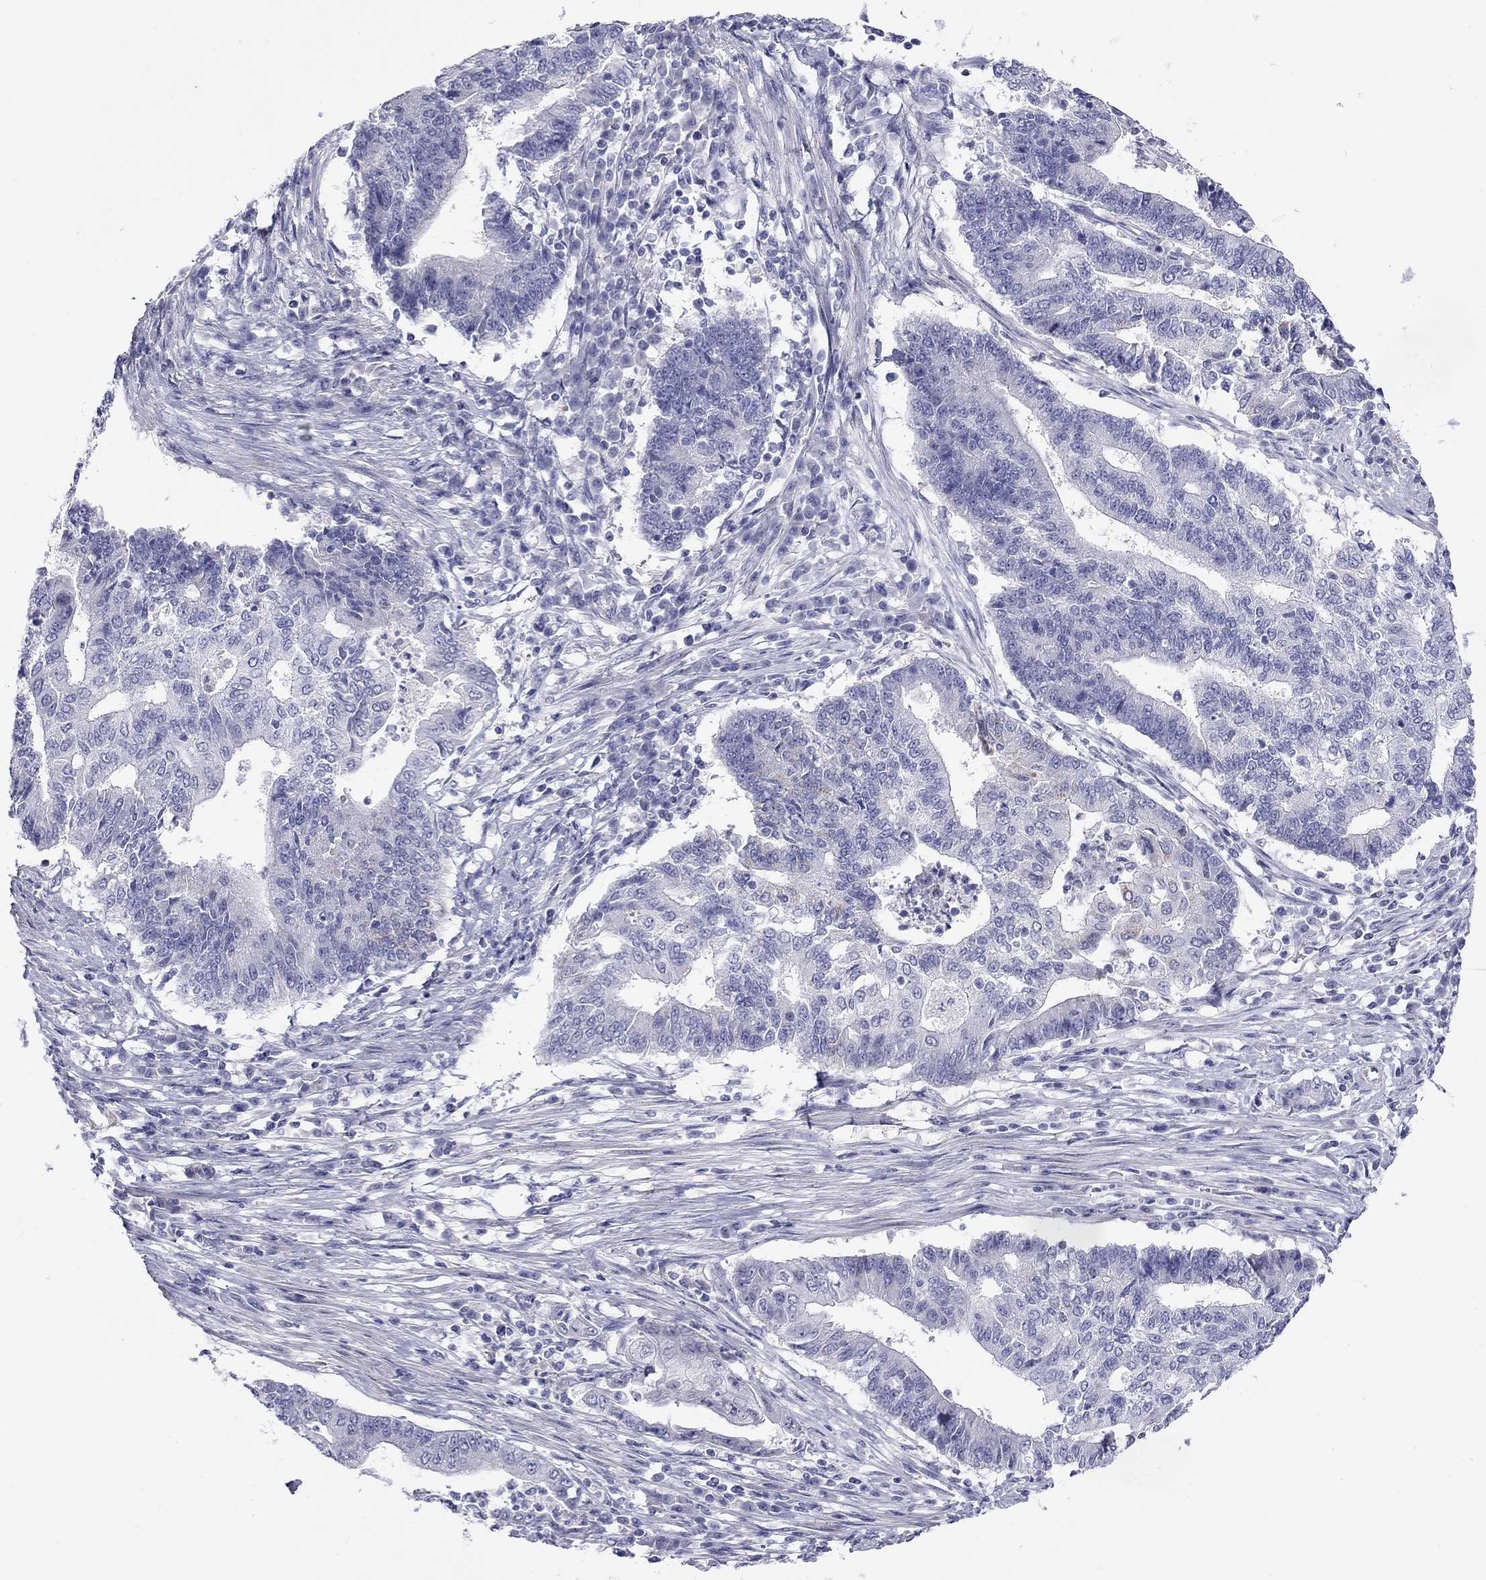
{"staining": {"intensity": "negative", "quantity": "none", "location": "none"}, "tissue": "endometrial cancer", "cell_type": "Tumor cells", "image_type": "cancer", "snomed": [{"axis": "morphology", "description": "Adenocarcinoma, NOS"}, {"axis": "topography", "description": "Uterus"}, {"axis": "topography", "description": "Endometrium"}], "caption": "High magnification brightfield microscopy of endometrial adenocarcinoma stained with DAB (brown) and counterstained with hematoxylin (blue): tumor cells show no significant positivity.", "gene": "RTL1", "patient": {"sex": "female", "age": 54}}